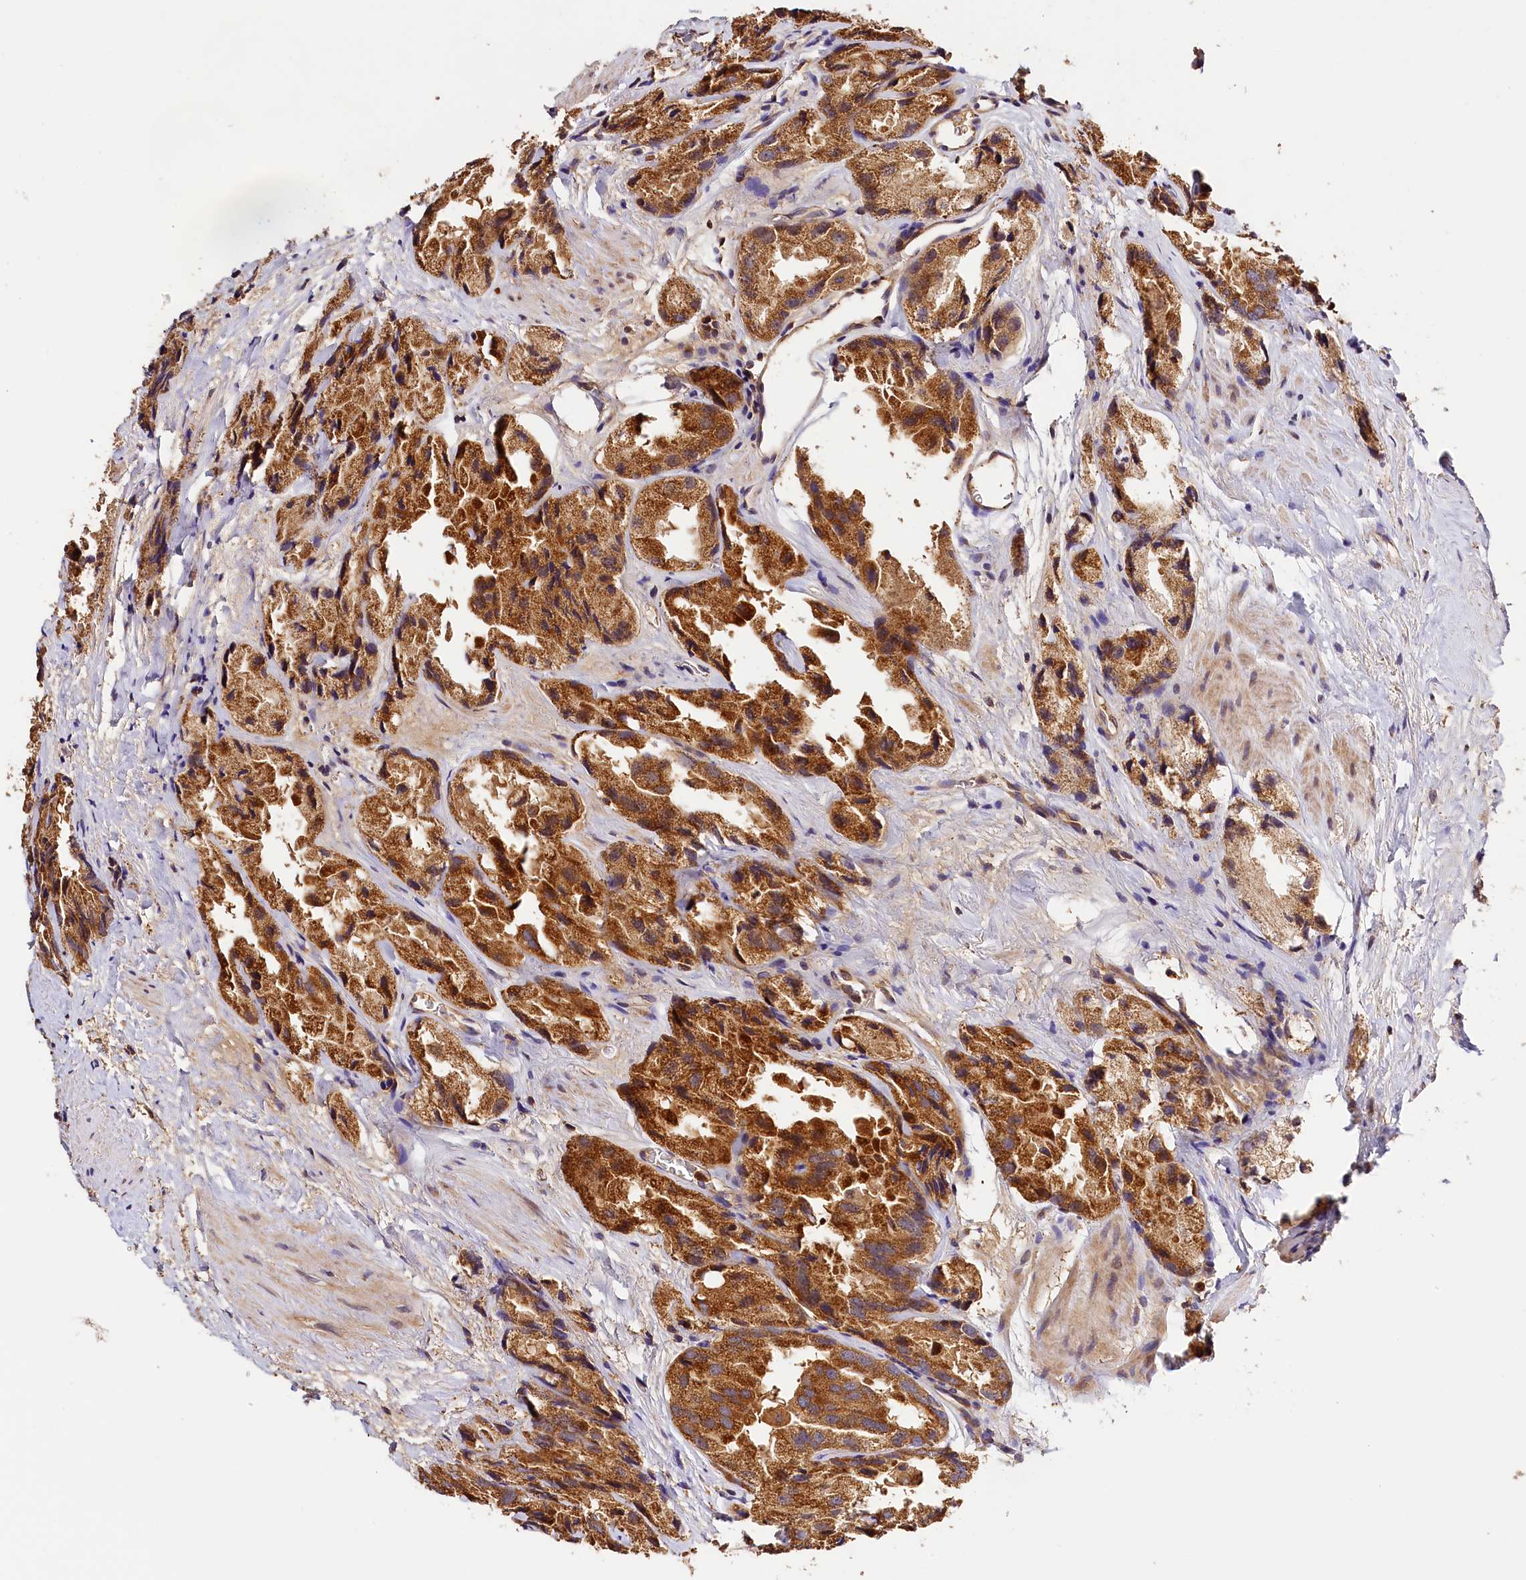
{"staining": {"intensity": "strong", "quantity": ">75%", "location": "cytoplasmic/membranous"}, "tissue": "prostate cancer", "cell_type": "Tumor cells", "image_type": "cancer", "snomed": [{"axis": "morphology", "description": "Adenocarcinoma, High grade"}, {"axis": "topography", "description": "Prostate"}], "caption": "Prostate cancer (high-grade adenocarcinoma) was stained to show a protein in brown. There is high levels of strong cytoplasmic/membranous staining in approximately >75% of tumor cells.", "gene": "KPTN", "patient": {"sex": "male", "age": 66}}